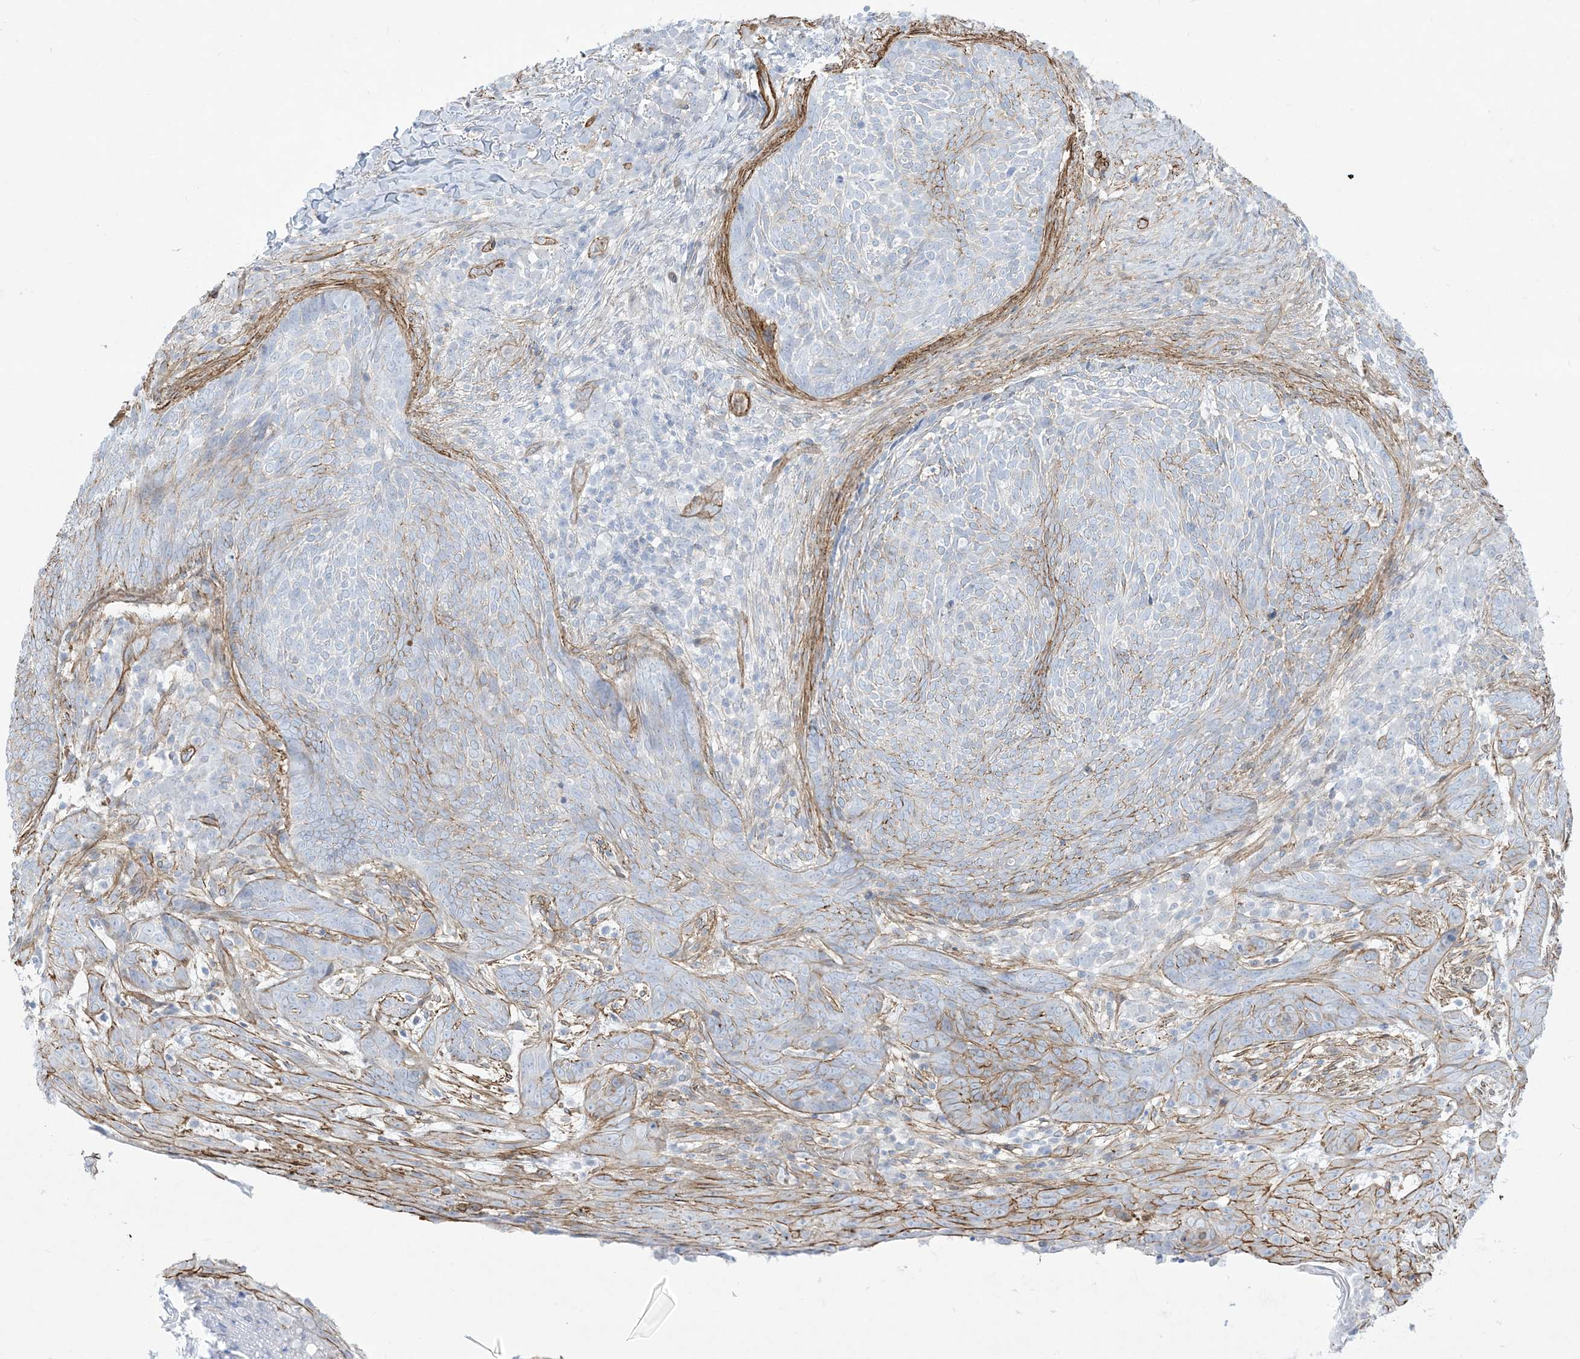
{"staining": {"intensity": "weak", "quantity": "<25%", "location": "cytoplasmic/membranous"}, "tissue": "skin cancer", "cell_type": "Tumor cells", "image_type": "cancer", "snomed": [{"axis": "morphology", "description": "Basal cell carcinoma"}, {"axis": "topography", "description": "Skin"}], "caption": "Protein analysis of skin cancer (basal cell carcinoma) reveals no significant positivity in tumor cells.", "gene": "B3GNT7", "patient": {"sex": "male", "age": 85}}